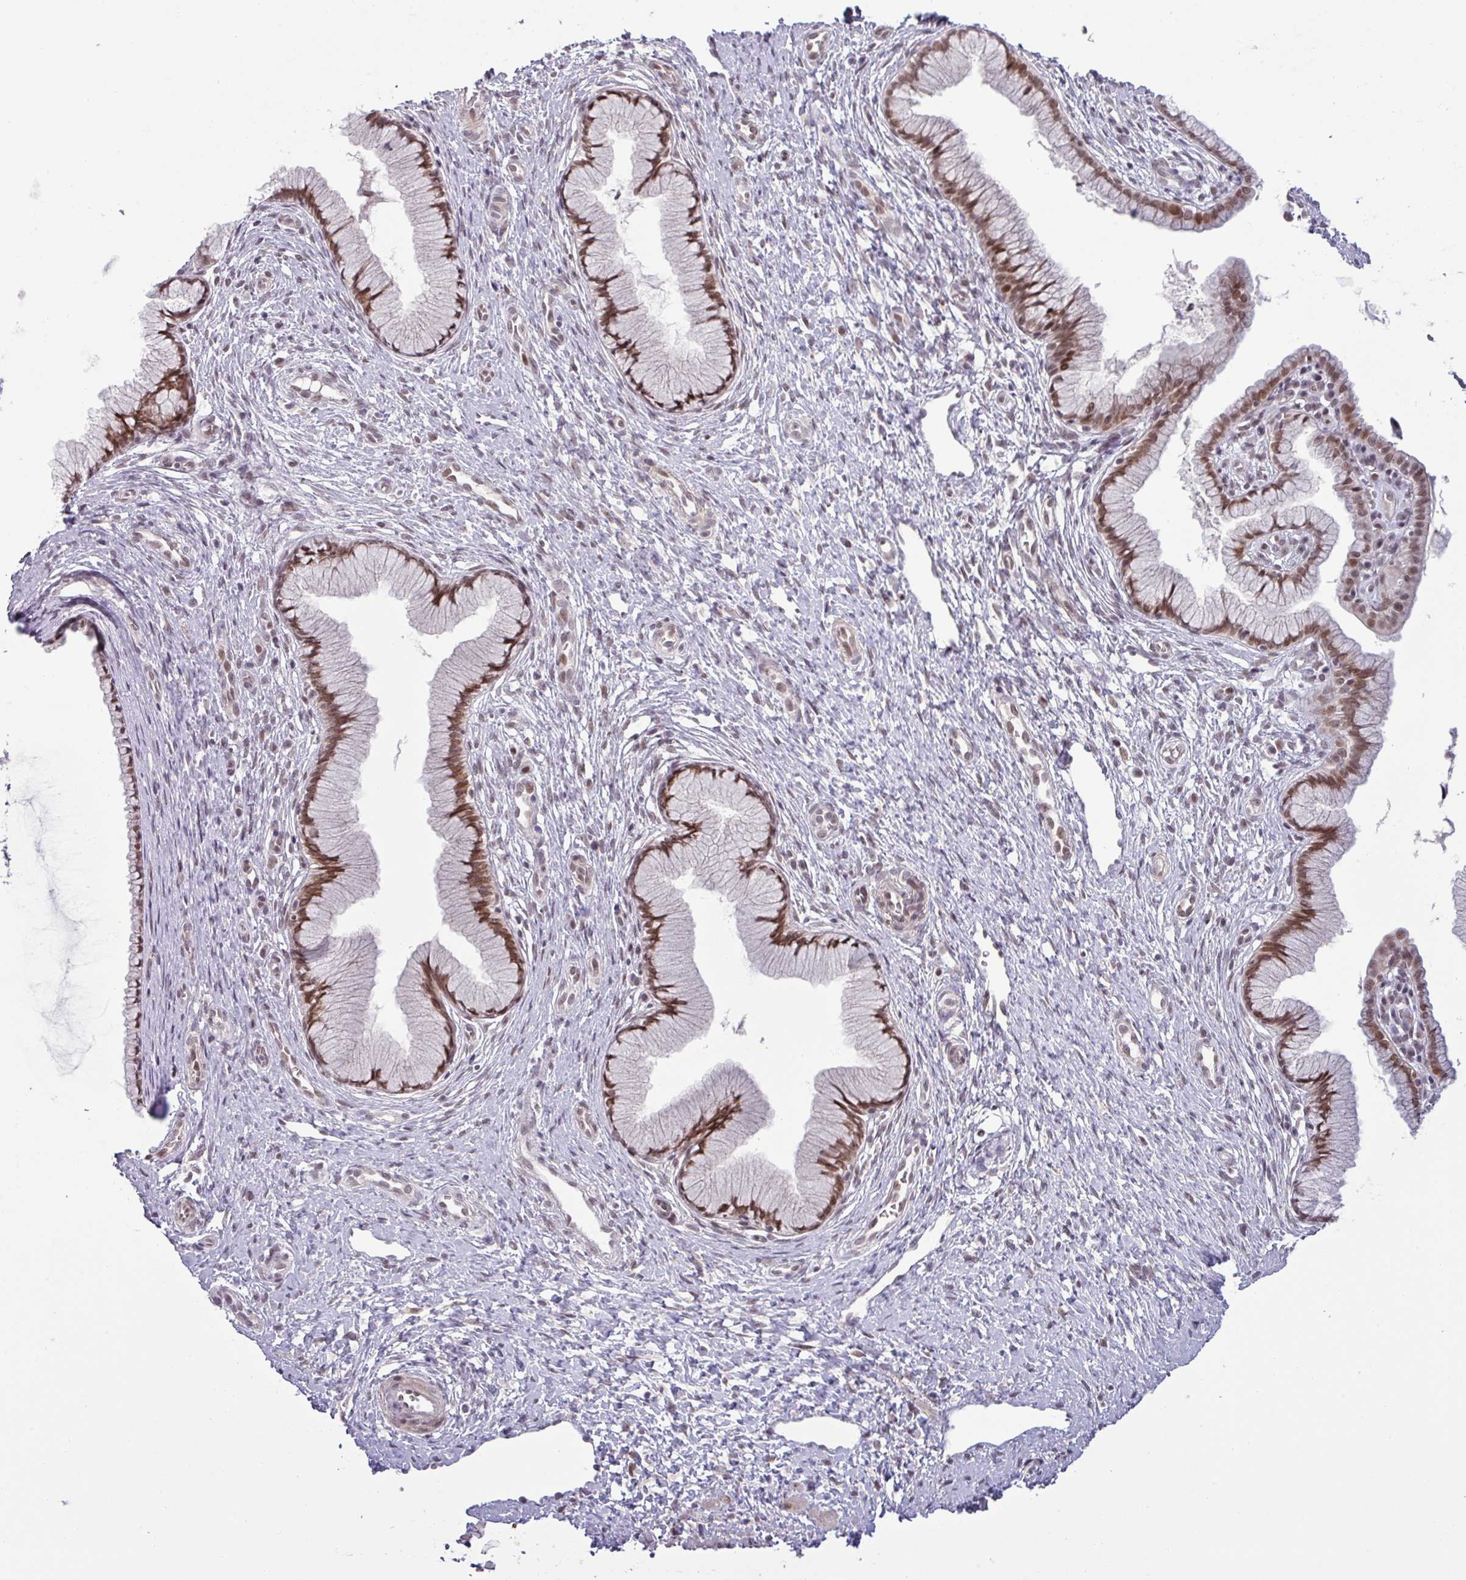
{"staining": {"intensity": "strong", "quantity": ">75%", "location": "nuclear"}, "tissue": "cervix", "cell_type": "Glandular cells", "image_type": "normal", "snomed": [{"axis": "morphology", "description": "Normal tissue, NOS"}, {"axis": "topography", "description": "Cervix"}], "caption": "This photomicrograph reveals unremarkable cervix stained with immunohistochemistry to label a protein in brown. The nuclear of glandular cells show strong positivity for the protein. Nuclei are counter-stained blue.", "gene": "PTPN20", "patient": {"sex": "female", "age": 36}}